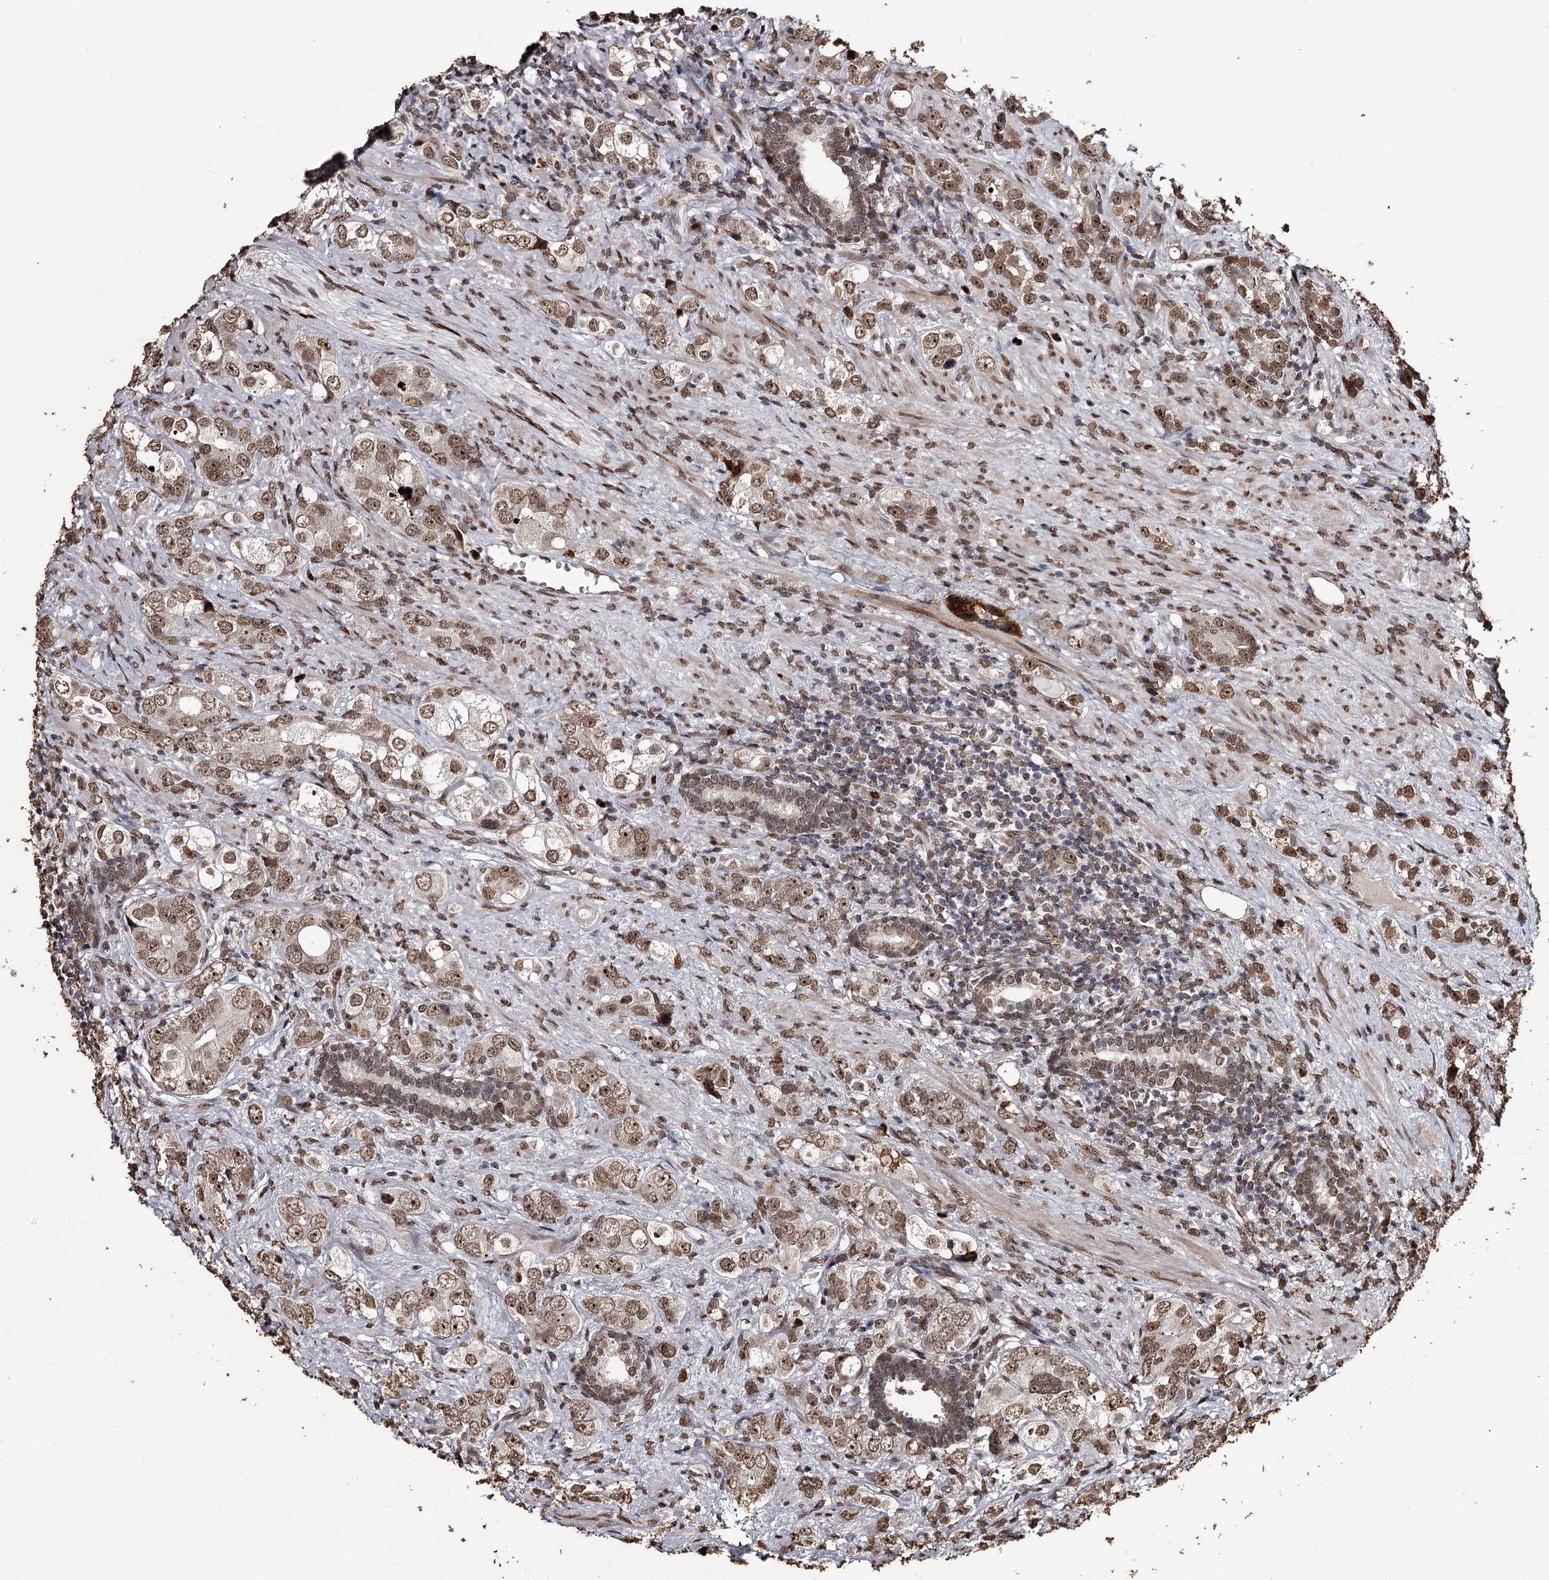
{"staining": {"intensity": "strong", "quantity": ">75%", "location": "nuclear"}, "tissue": "prostate cancer", "cell_type": "Tumor cells", "image_type": "cancer", "snomed": [{"axis": "morphology", "description": "Adenocarcinoma, High grade"}, {"axis": "topography", "description": "Prostate"}], "caption": "This is an image of immunohistochemistry (IHC) staining of prostate cancer, which shows strong expression in the nuclear of tumor cells.", "gene": "THYN1", "patient": {"sex": "male", "age": 63}}